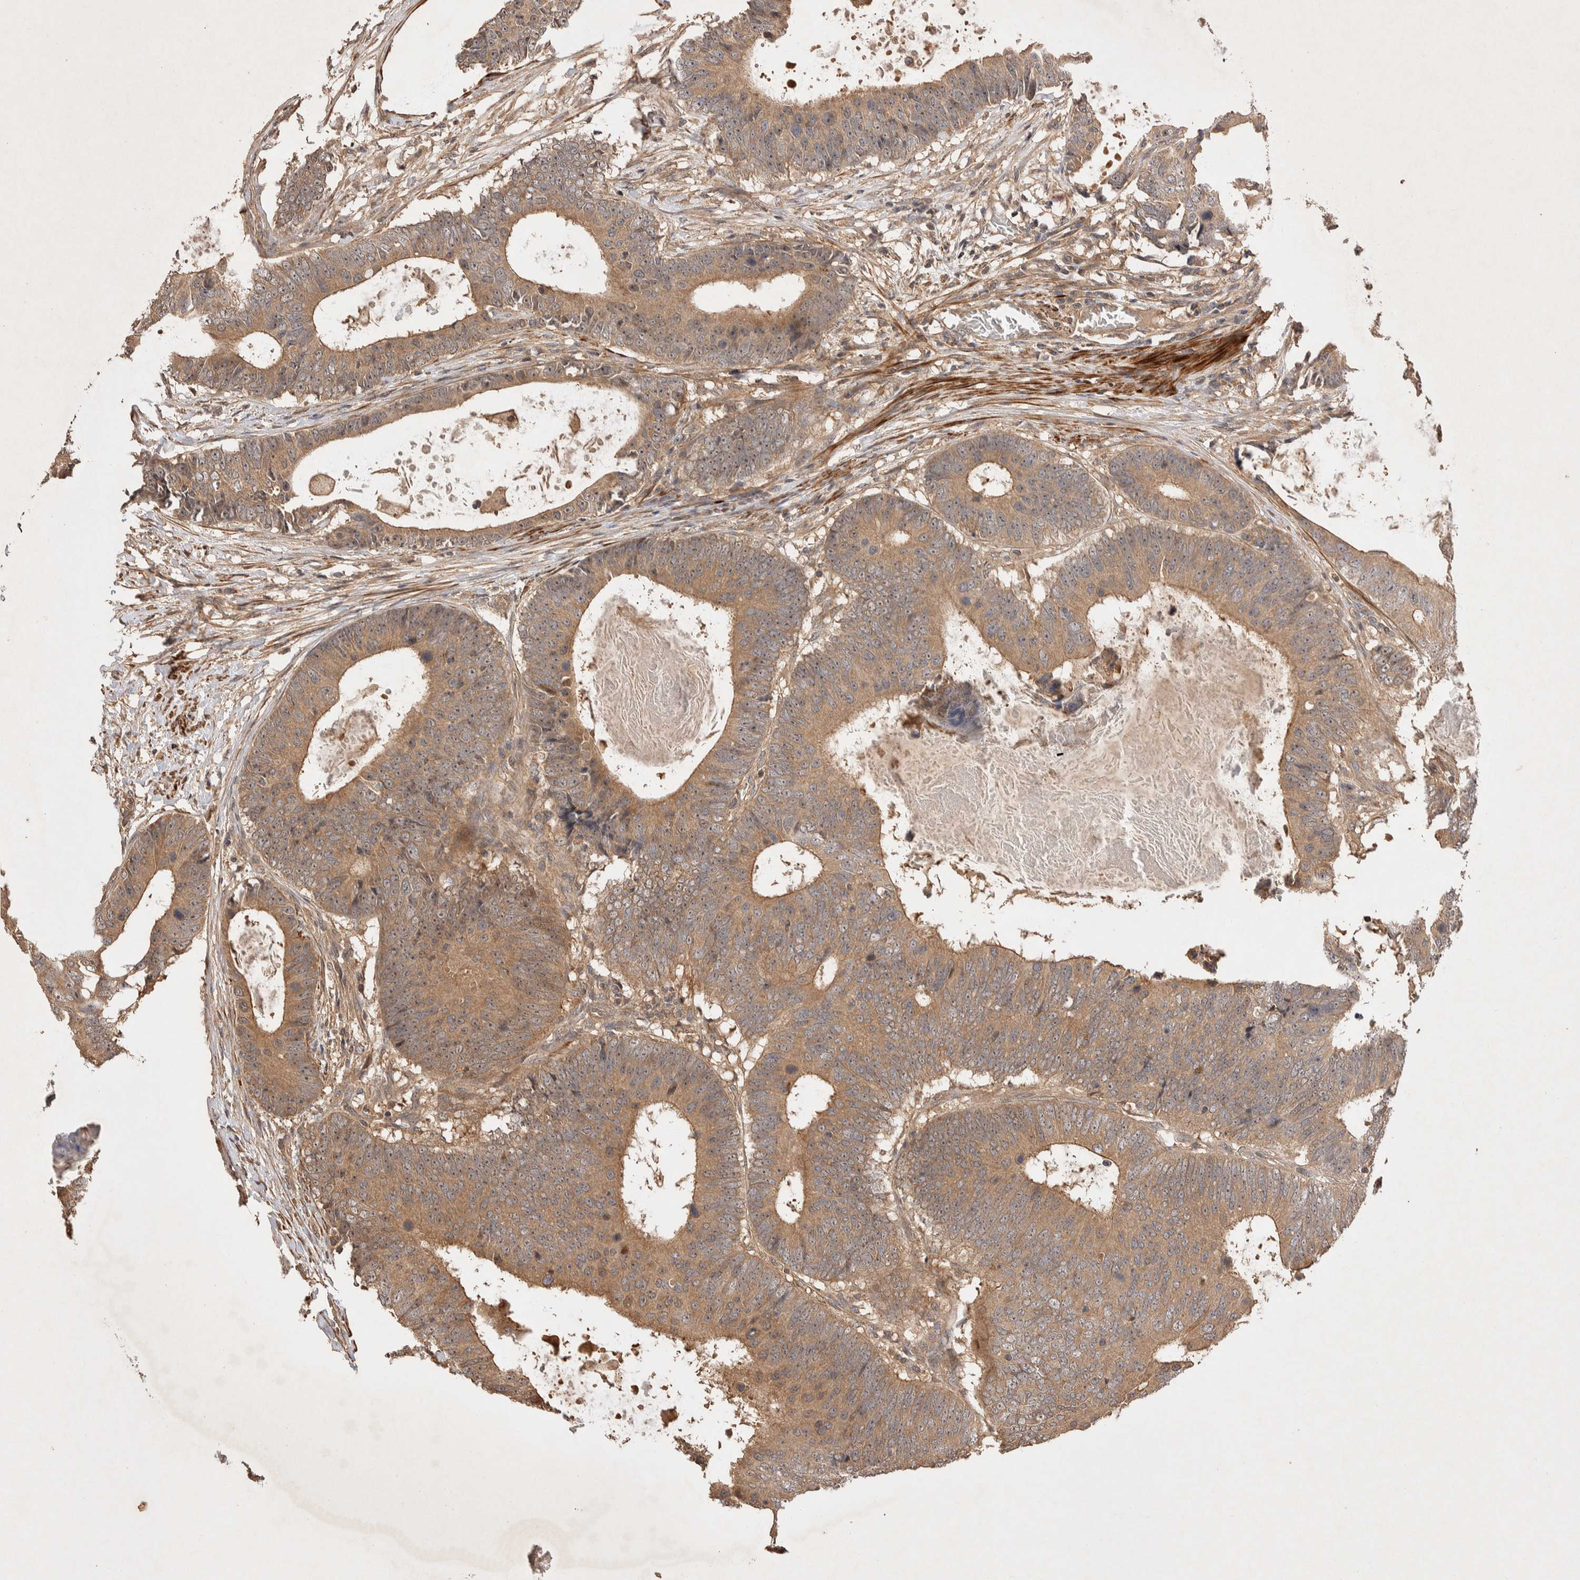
{"staining": {"intensity": "moderate", "quantity": ">75%", "location": "cytoplasmic/membranous"}, "tissue": "colorectal cancer", "cell_type": "Tumor cells", "image_type": "cancer", "snomed": [{"axis": "morphology", "description": "Adenocarcinoma, NOS"}, {"axis": "topography", "description": "Colon"}], "caption": "Immunohistochemistry histopathology image of human adenocarcinoma (colorectal) stained for a protein (brown), which displays medium levels of moderate cytoplasmic/membranous expression in approximately >75% of tumor cells.", "gene": "NSMAF", "patient": {"sex": "male", "age": 56}}